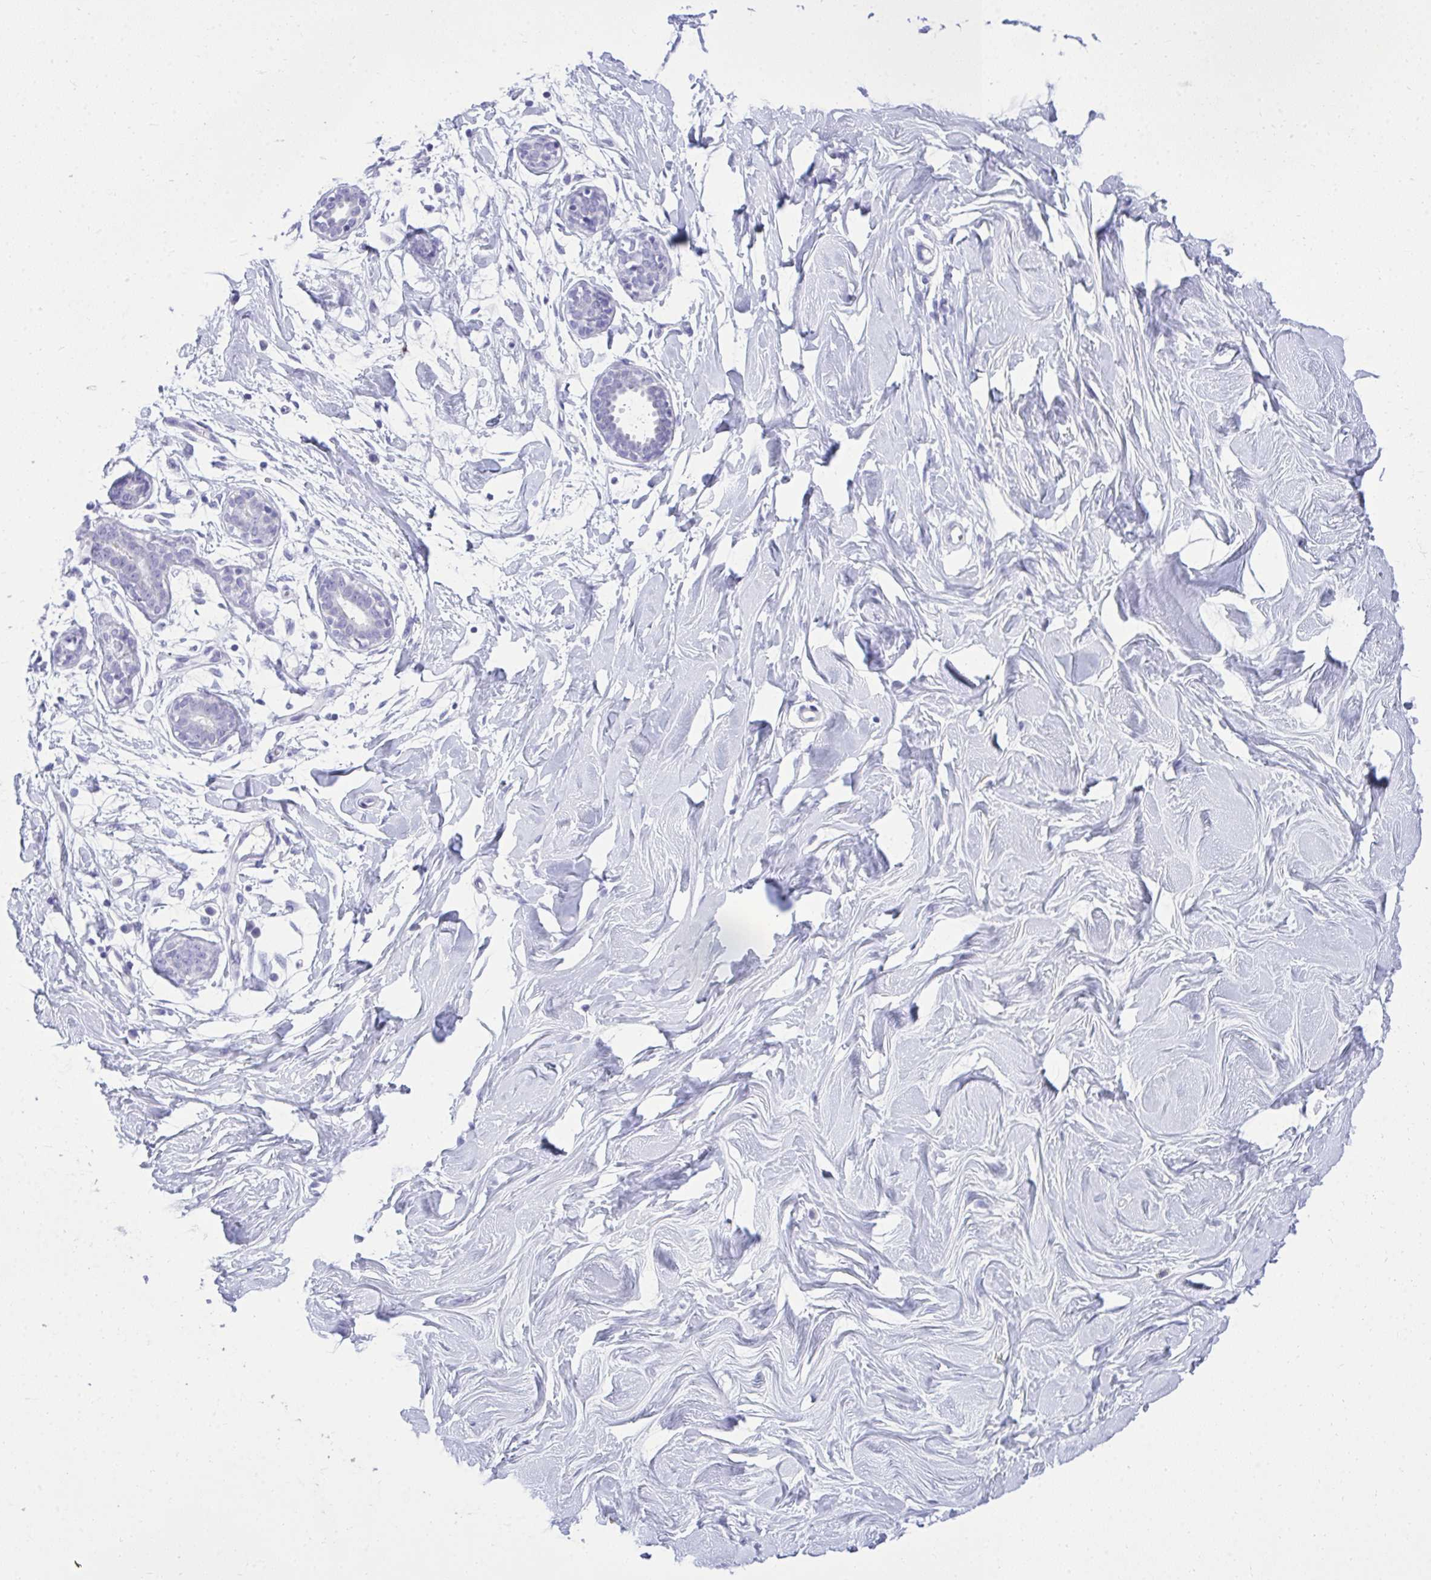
{"staining": {"intensity": "negative", "quantity": "none", "location": "none"}, "tissue": "breast", "cell_type": "Adipocytes", "image_type": "normal", "snomed": [{"axis": "morphology", "description": "Normal tissue, NOS"}, {"axis": "topography", "description": "Breast"}], "caption": "High power microscopy image of an IHC histopathology image of unremarkable breast, revealing no significant staining in adipocytes.", "gene": "AIG1", "patient": {"sex": "female", "age": 27}}